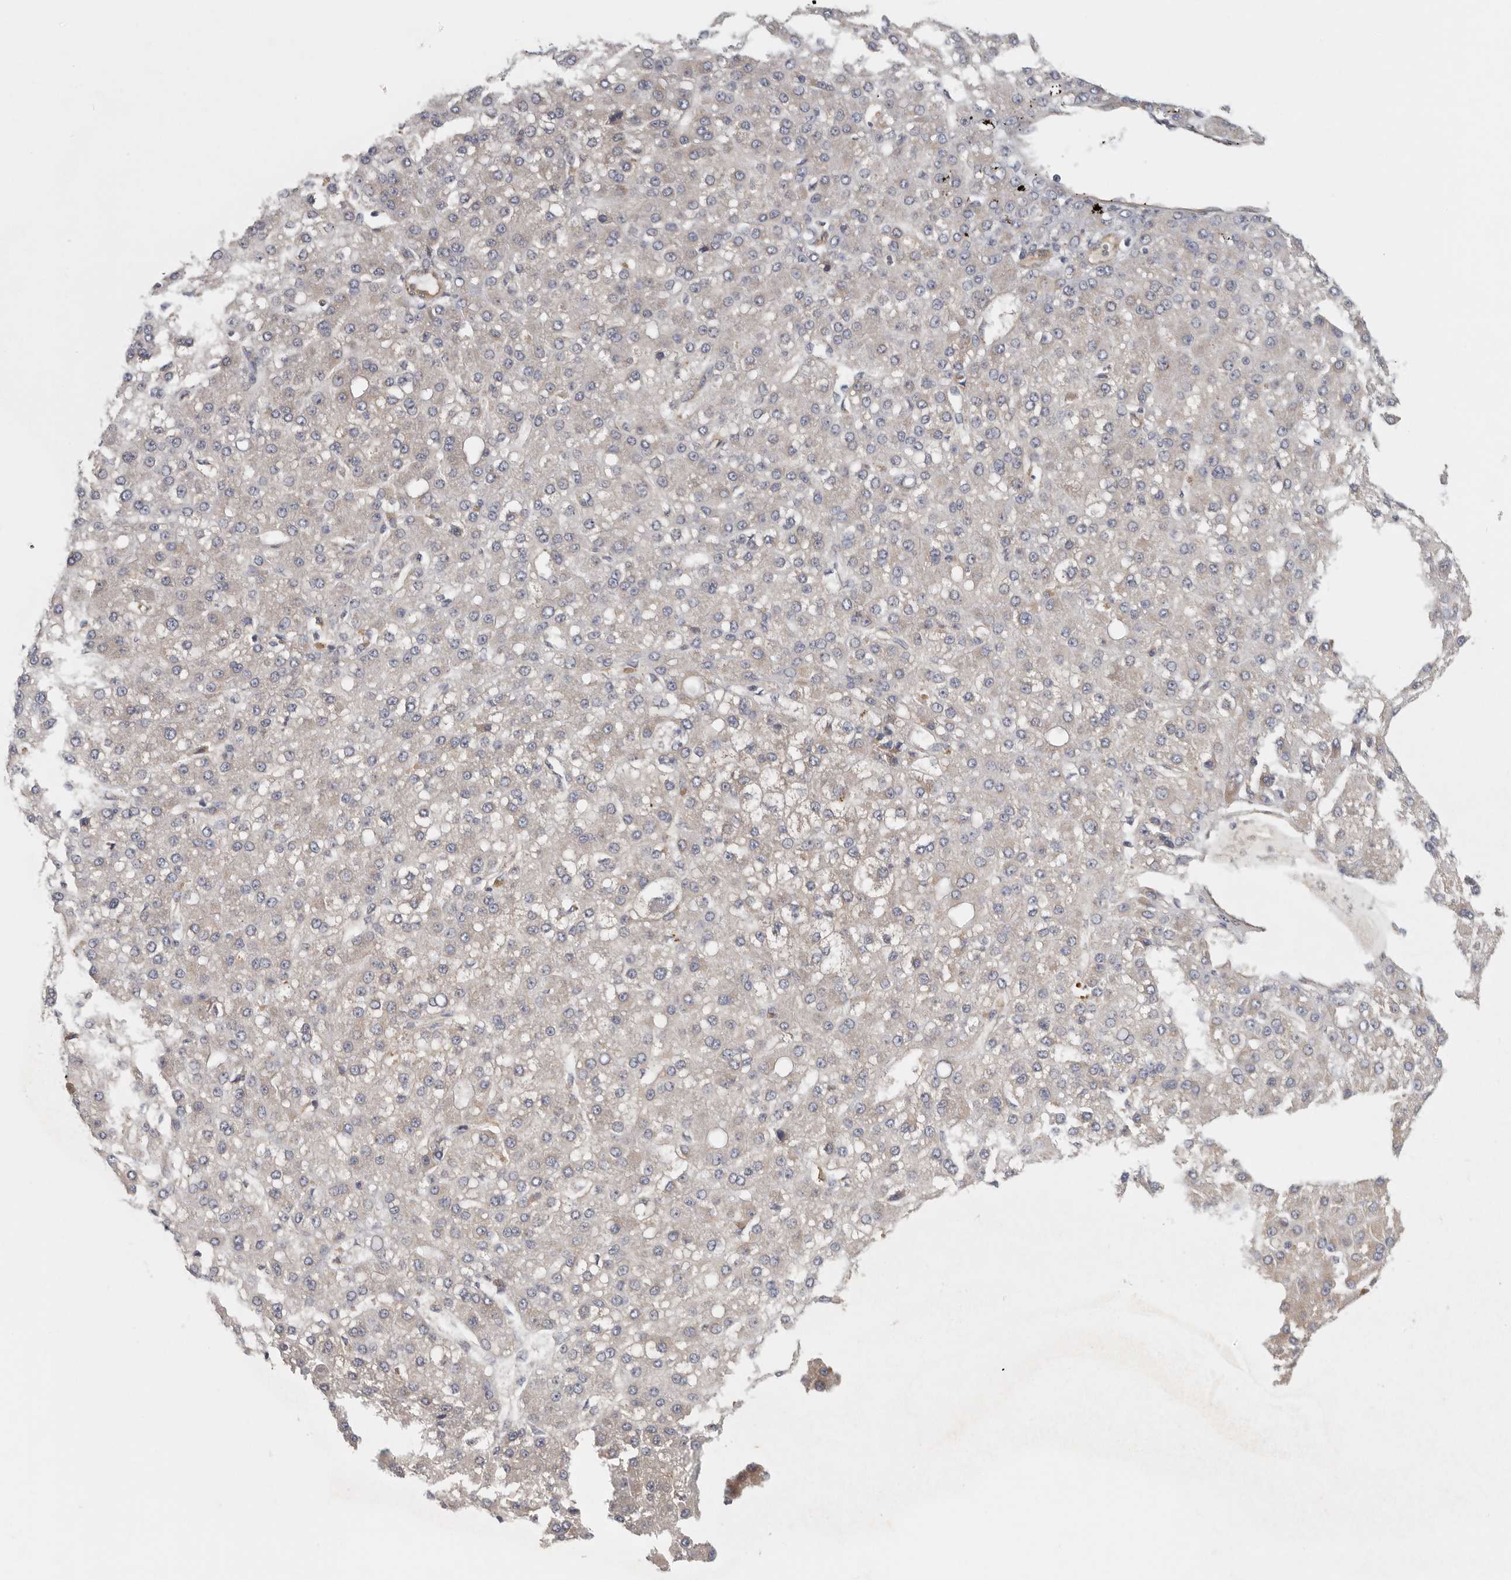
{"staining": {"intensity": "negative", "quantity": "none", "location": "none"}, "tissue": "liver cancer", "cell_type": "Tumor cells", "image_type": "cancer", "snomed": [{"axis": "morphology", "description": "Carcinoma, Hepatocellular, NOS"}, {"axis": "topography", "description": "Liver"}], "caption": "Immunohistochemical staining of liver cancer demonstrates no significant positivity in tumor cells. (Brightfield microscopy of DAB IHC at high magnification).", "gene": "BCAP29", "patient": {"sex": "male", "age": 67}}